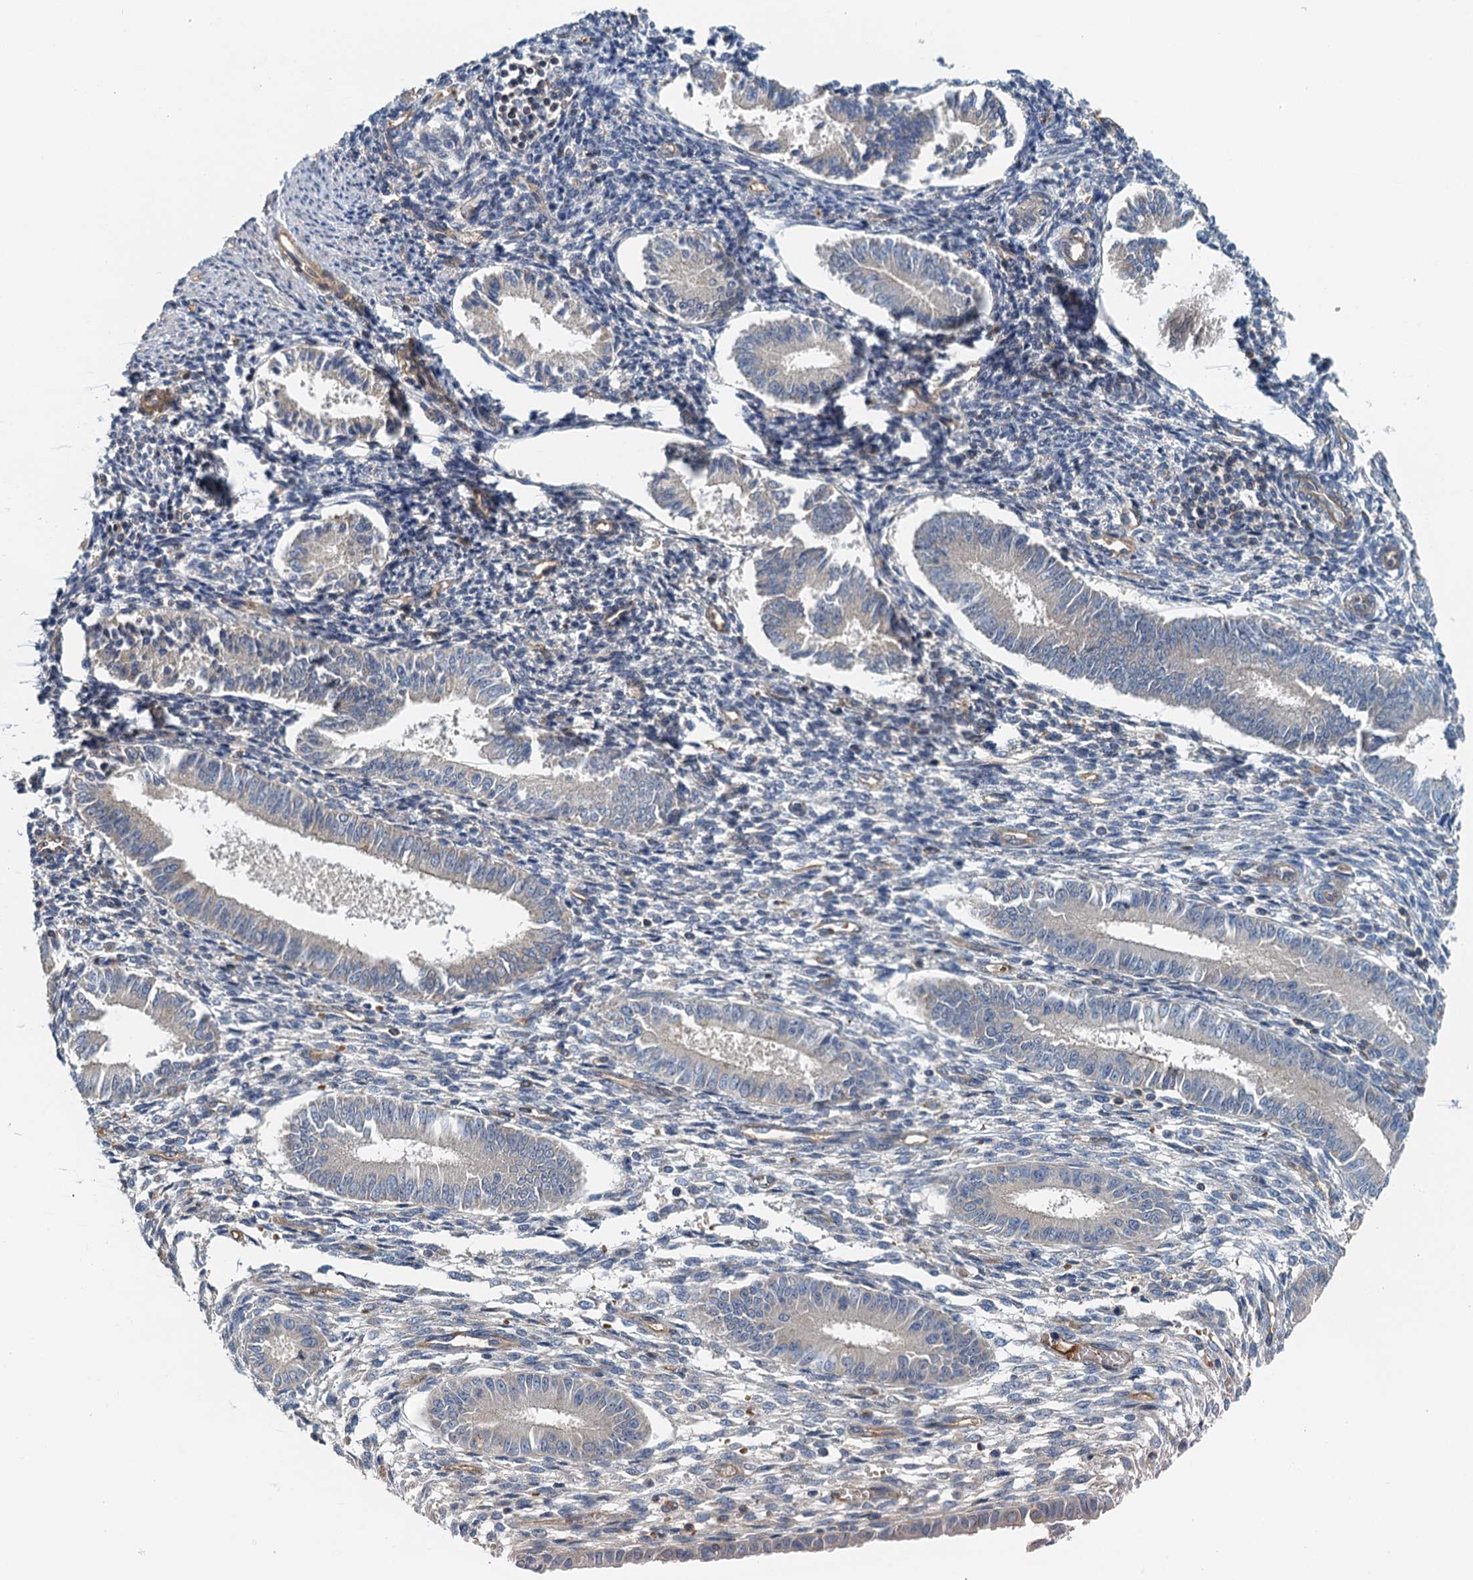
{"staining": {"intensity": "moderate", "quantity": "<25%", "location": "cytoplasmic/membranous"}, "tissue": "endometrium", "cell_type": "Cells in endometrial stroma", "image_type": "normal", "snomed": [{"axis": "morphology", "description": "Normal tissue, NOS"}, {"axis": "topography", "description": "Uterus"}, {"axis": "topography", "description": "Endometrium"}], "caption": "The image reveals staining of normal endometrium, revealing moderate cytoplasmic/membranous protein positivity (brown color) within cells in endometrial stroma.", "gene": "ROGDI", "patient": {"sex": "female", "age": 48}}